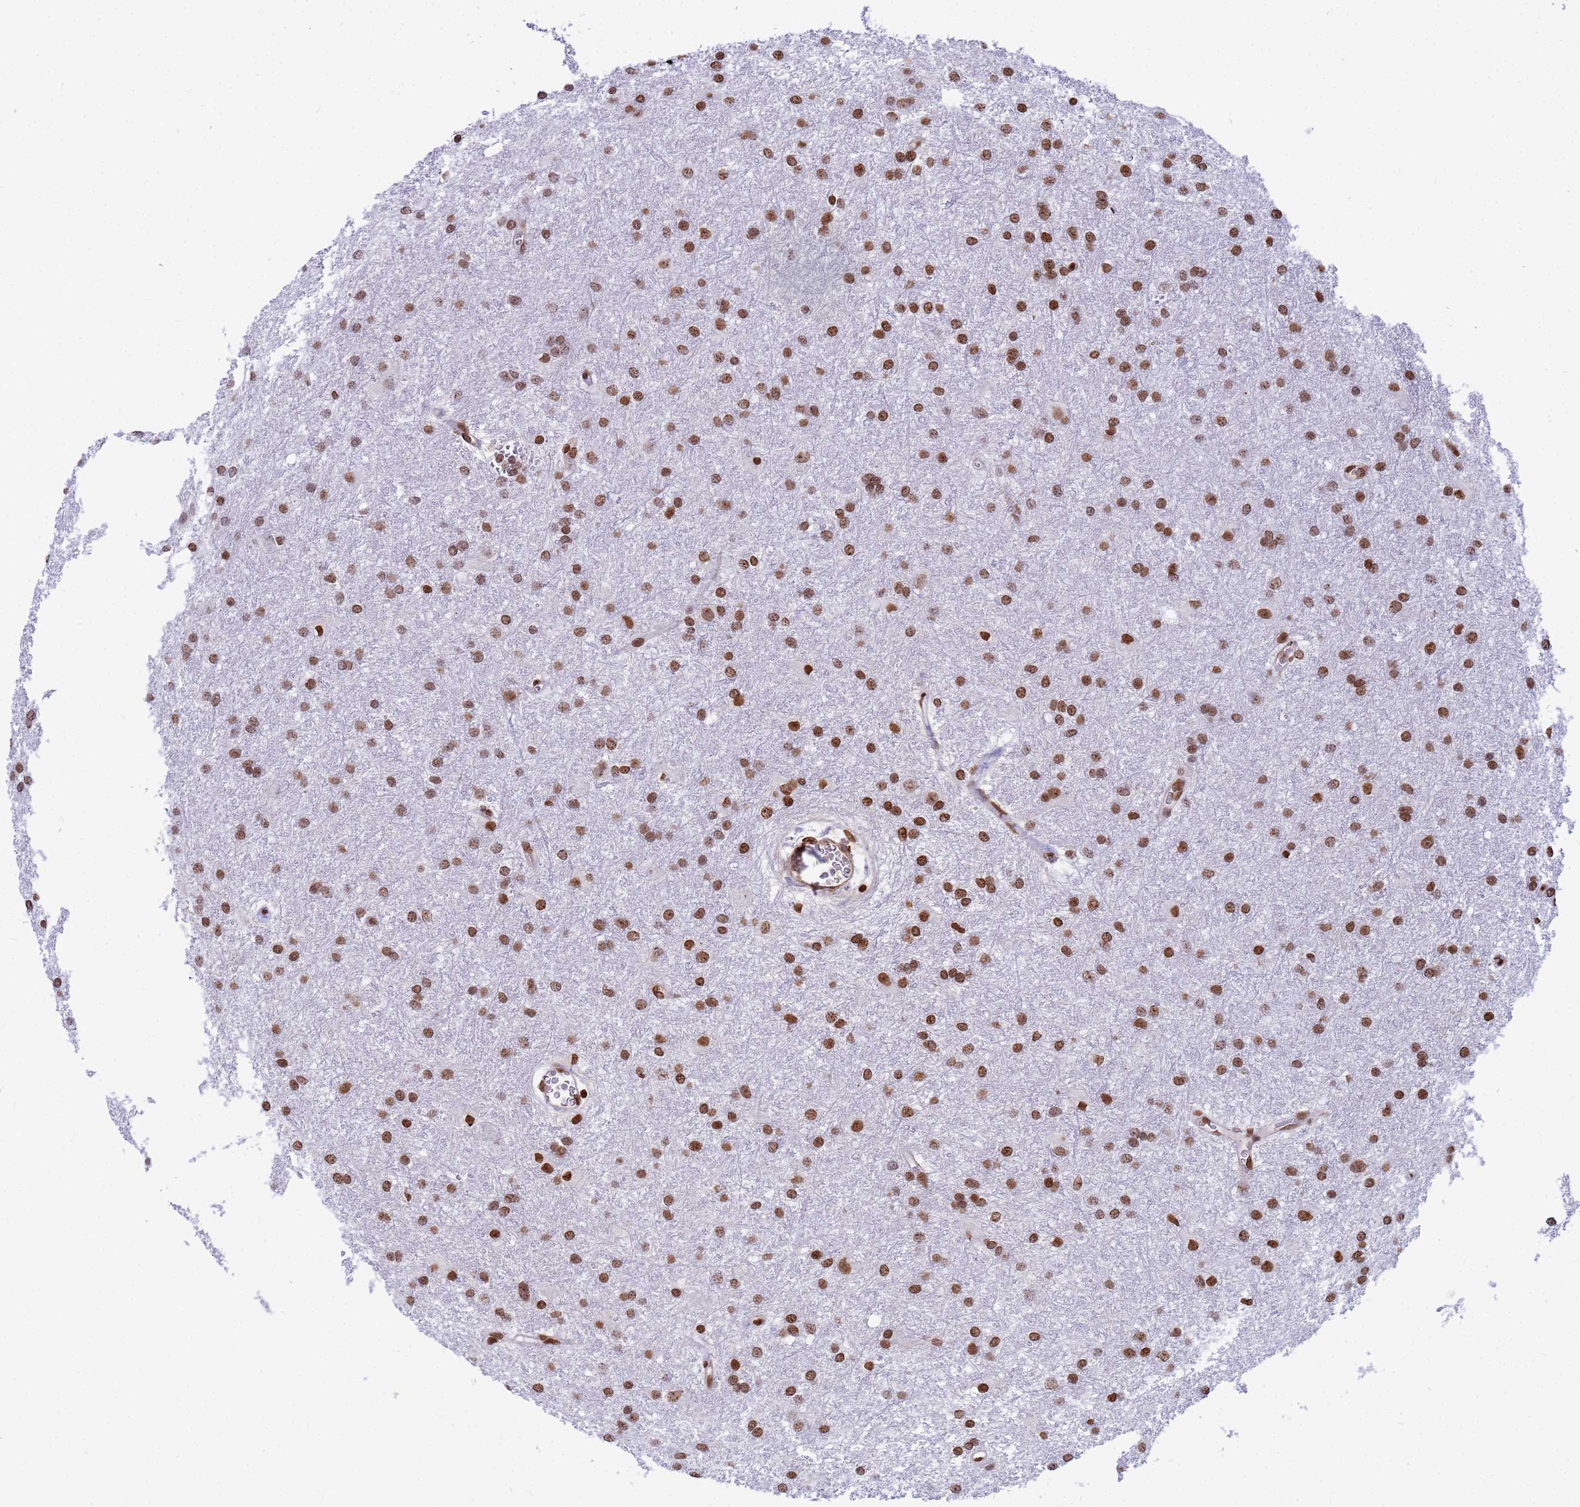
{"staining": {"intensity": "moderate", "quantity": ">75%", "location": "nuclear"}, "tissue": "glioma", "cell_type": "Tumor cells", "image_type": "cancer", "snomed": [{"axis": "morphology", "description": "Glioma, malignant, High grade"}, {"axis": "topography", "description": "Brain"}], "caption": "Protein analysis of glioma tissue shows moderate nuclear expression in about >75% of tumor cells.", "gene": "ORM1", "patient": {"sex": "female", "age": 50}}